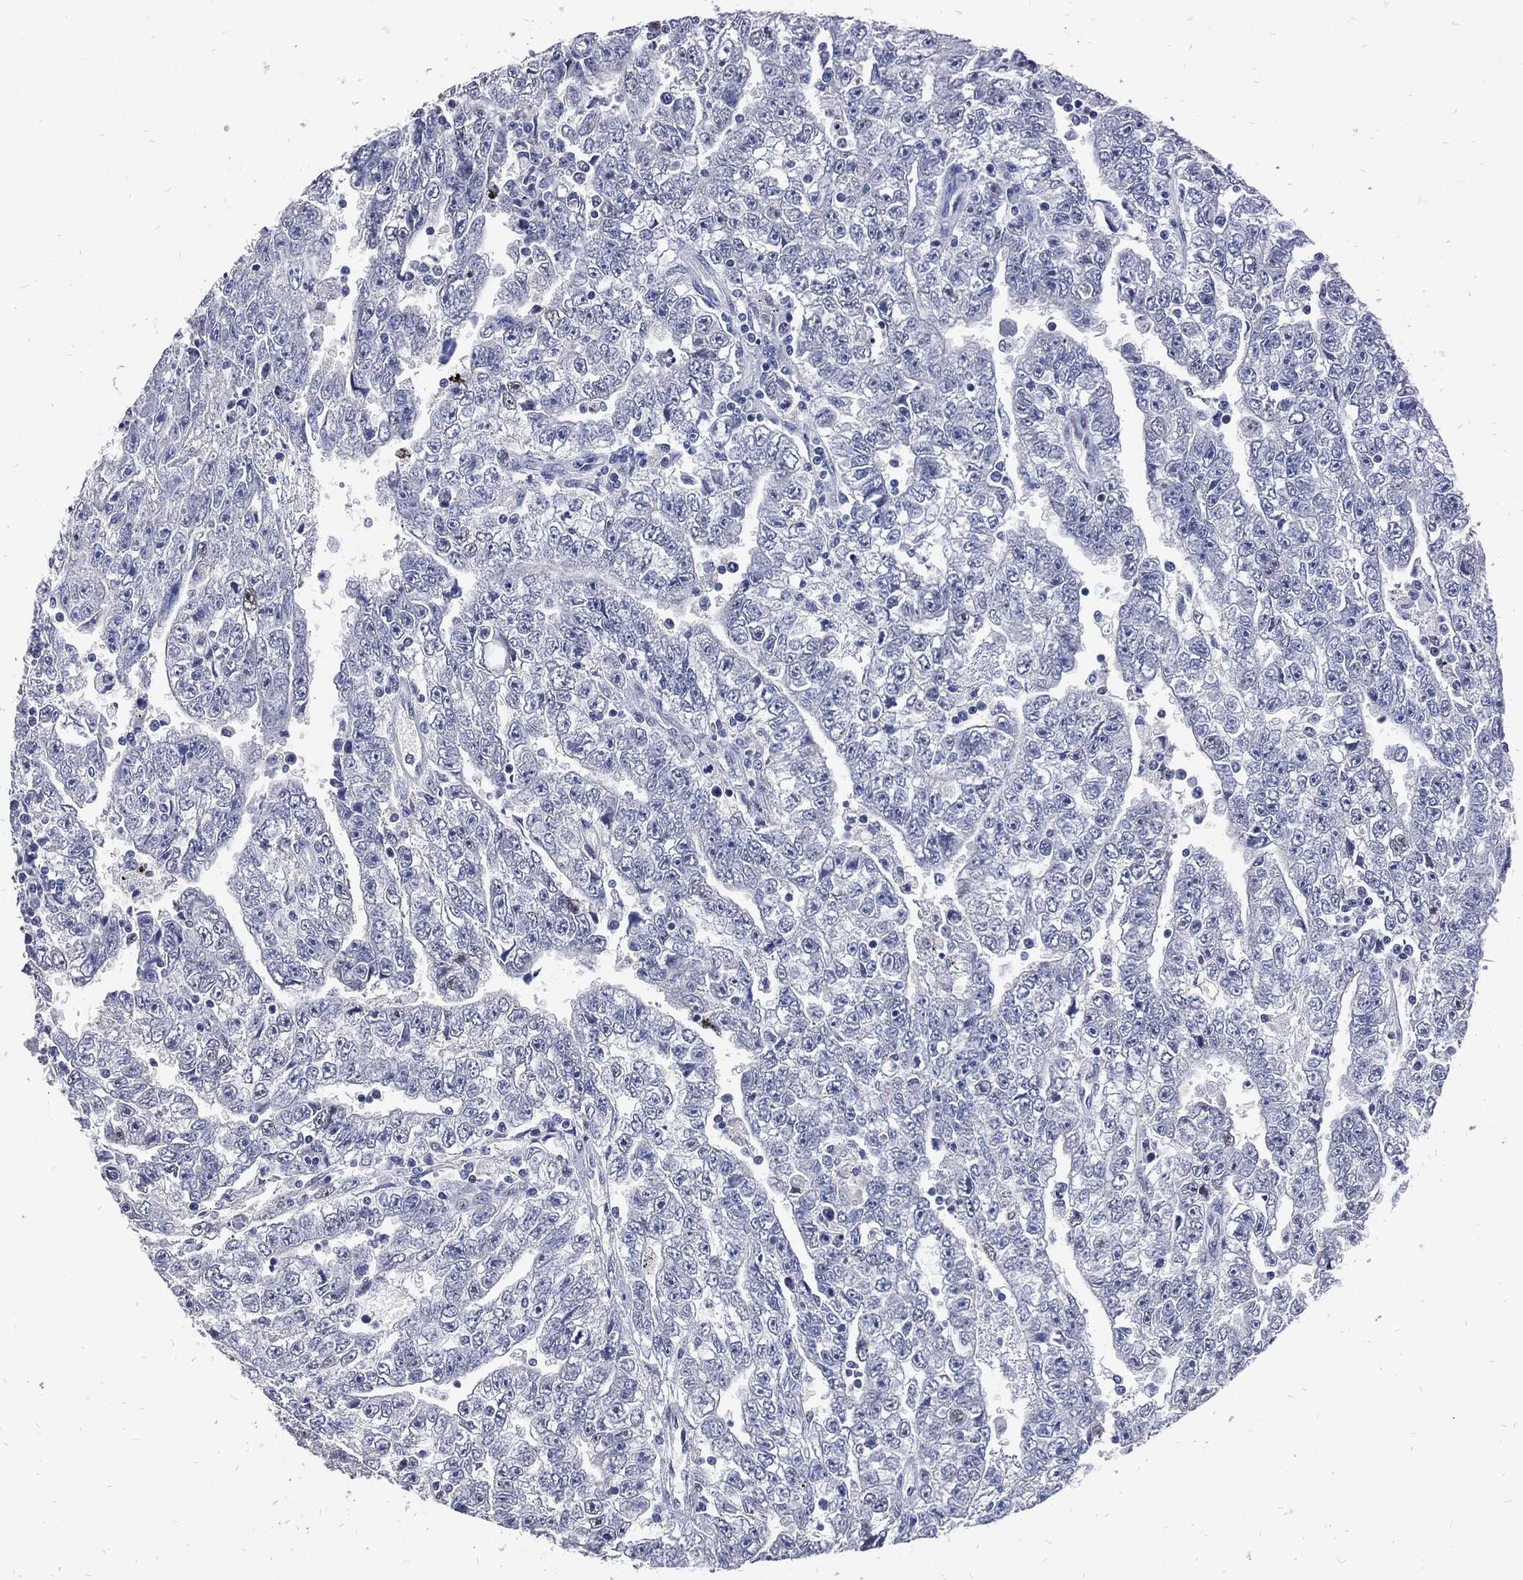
{"staining": {"intensity": "negative", "quantity": "none", "location": "none"}, "tissue": "testis cancer", "cell_type": "Tumor cells", "image_type": "cancer", "snomed": [{"axis": "morphology", "description": "Carcinoma, Embryonal, NOS"}, {"axis": "topography", "description": "Testis"}], "caption": "Tumor cells are negative for brown protein staining in testis embryonal carcinoma.", "gene": "JUN", "patient": {"sex": "male", "age": 25}}